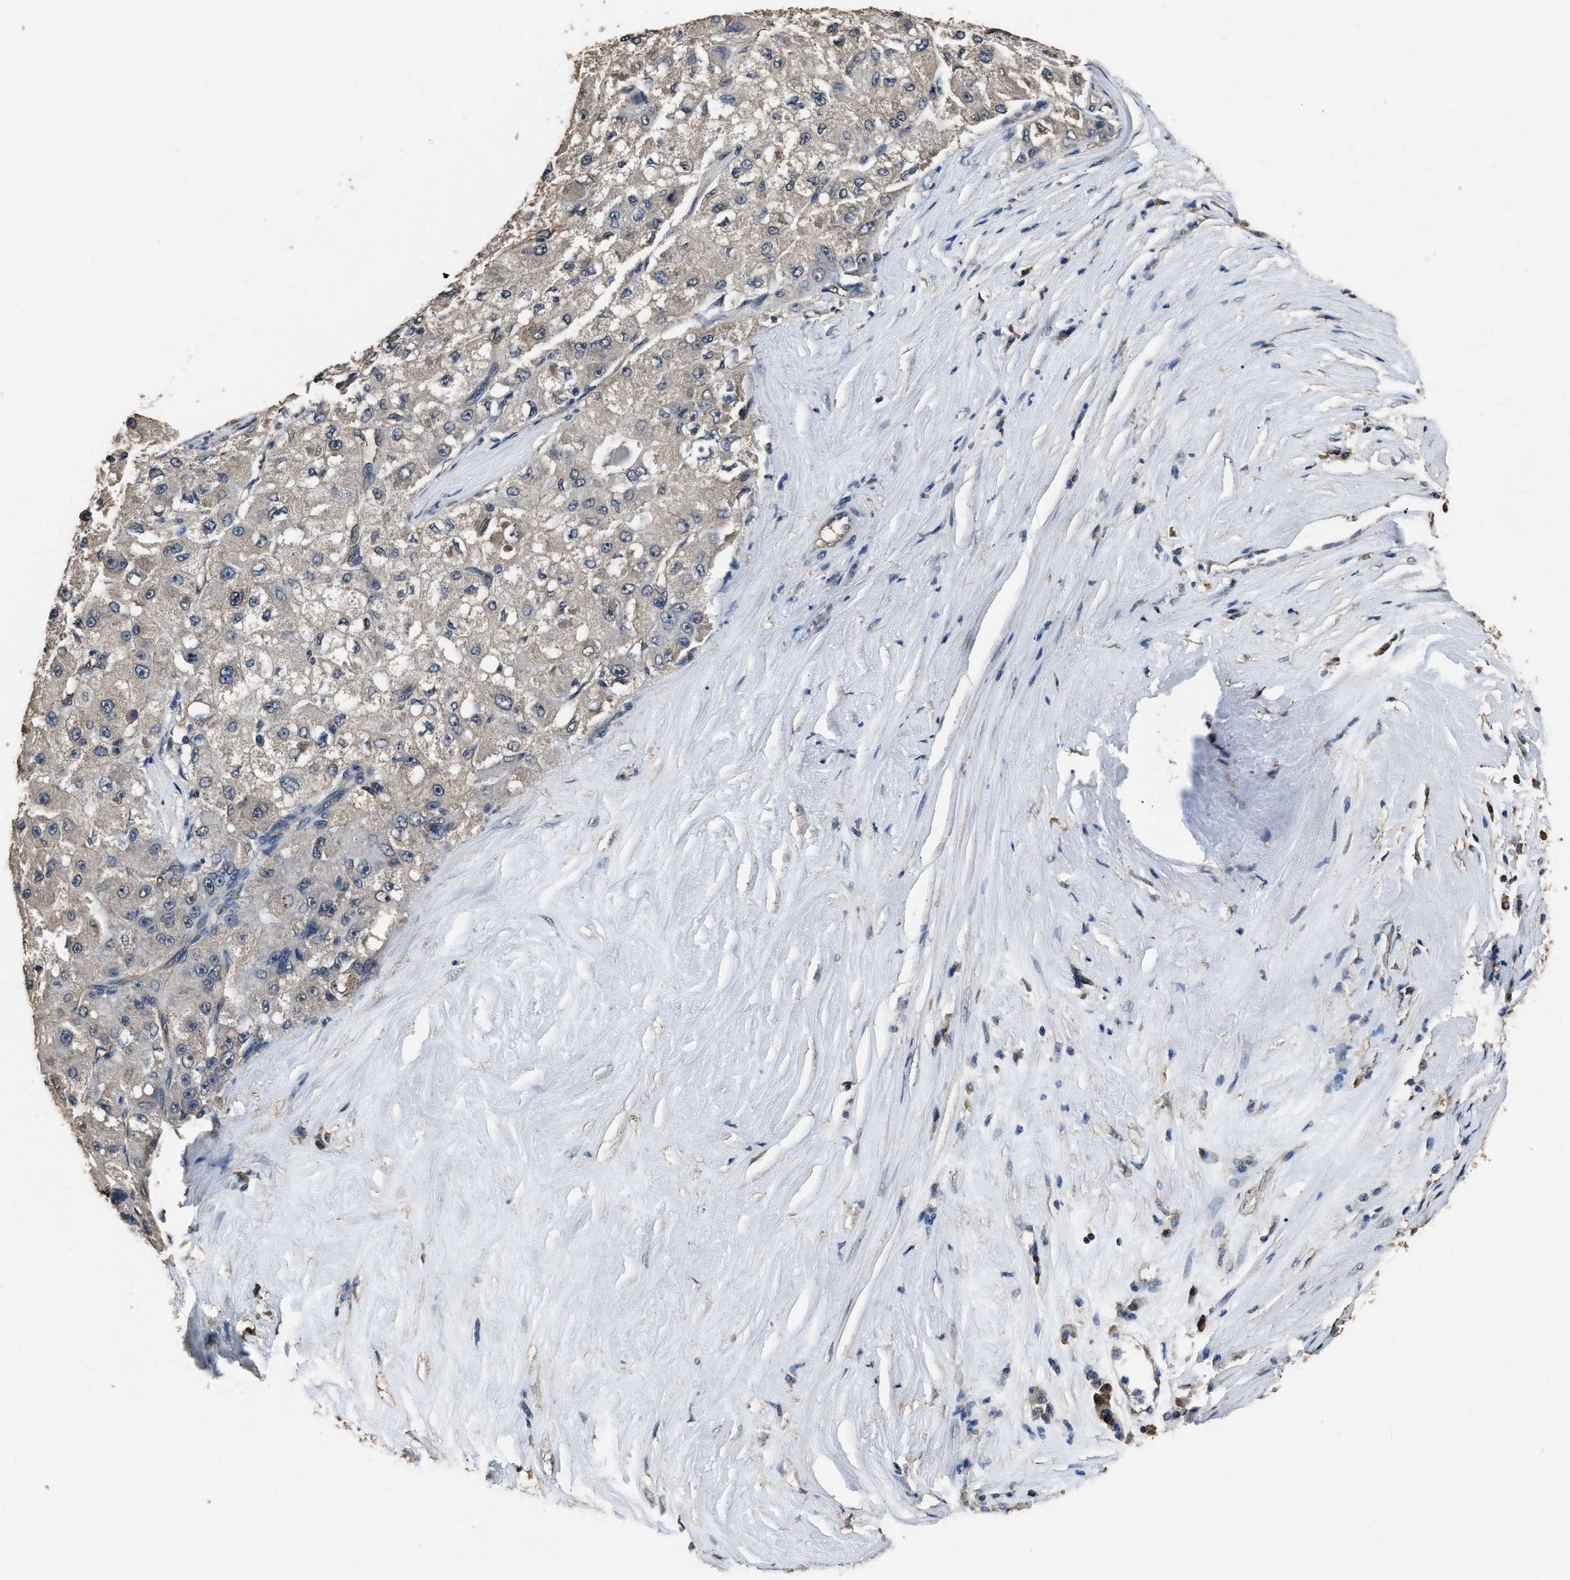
{"staining": {"intensity": "weak", "quantity": ">75%", "location": "cytoplasmic/membranous"}, "tissue": "liver cancer", "cell_type": "Tumor cells", "image_type": "cancer", "snomed": [{"axis": "morphology", "description": "Carcinoma, Hepatocellular, NOS"}, {"axis": "topography", "description": "Liver"}], "caption": "Approximately >75% of tumor cells in human liver cancer show weak cytoplasmic/membranous protein positivity as visualized by brown immunohistochemical staining.", "gene": "YWHAE", "patient": {"sex": "male", "age": 80}}